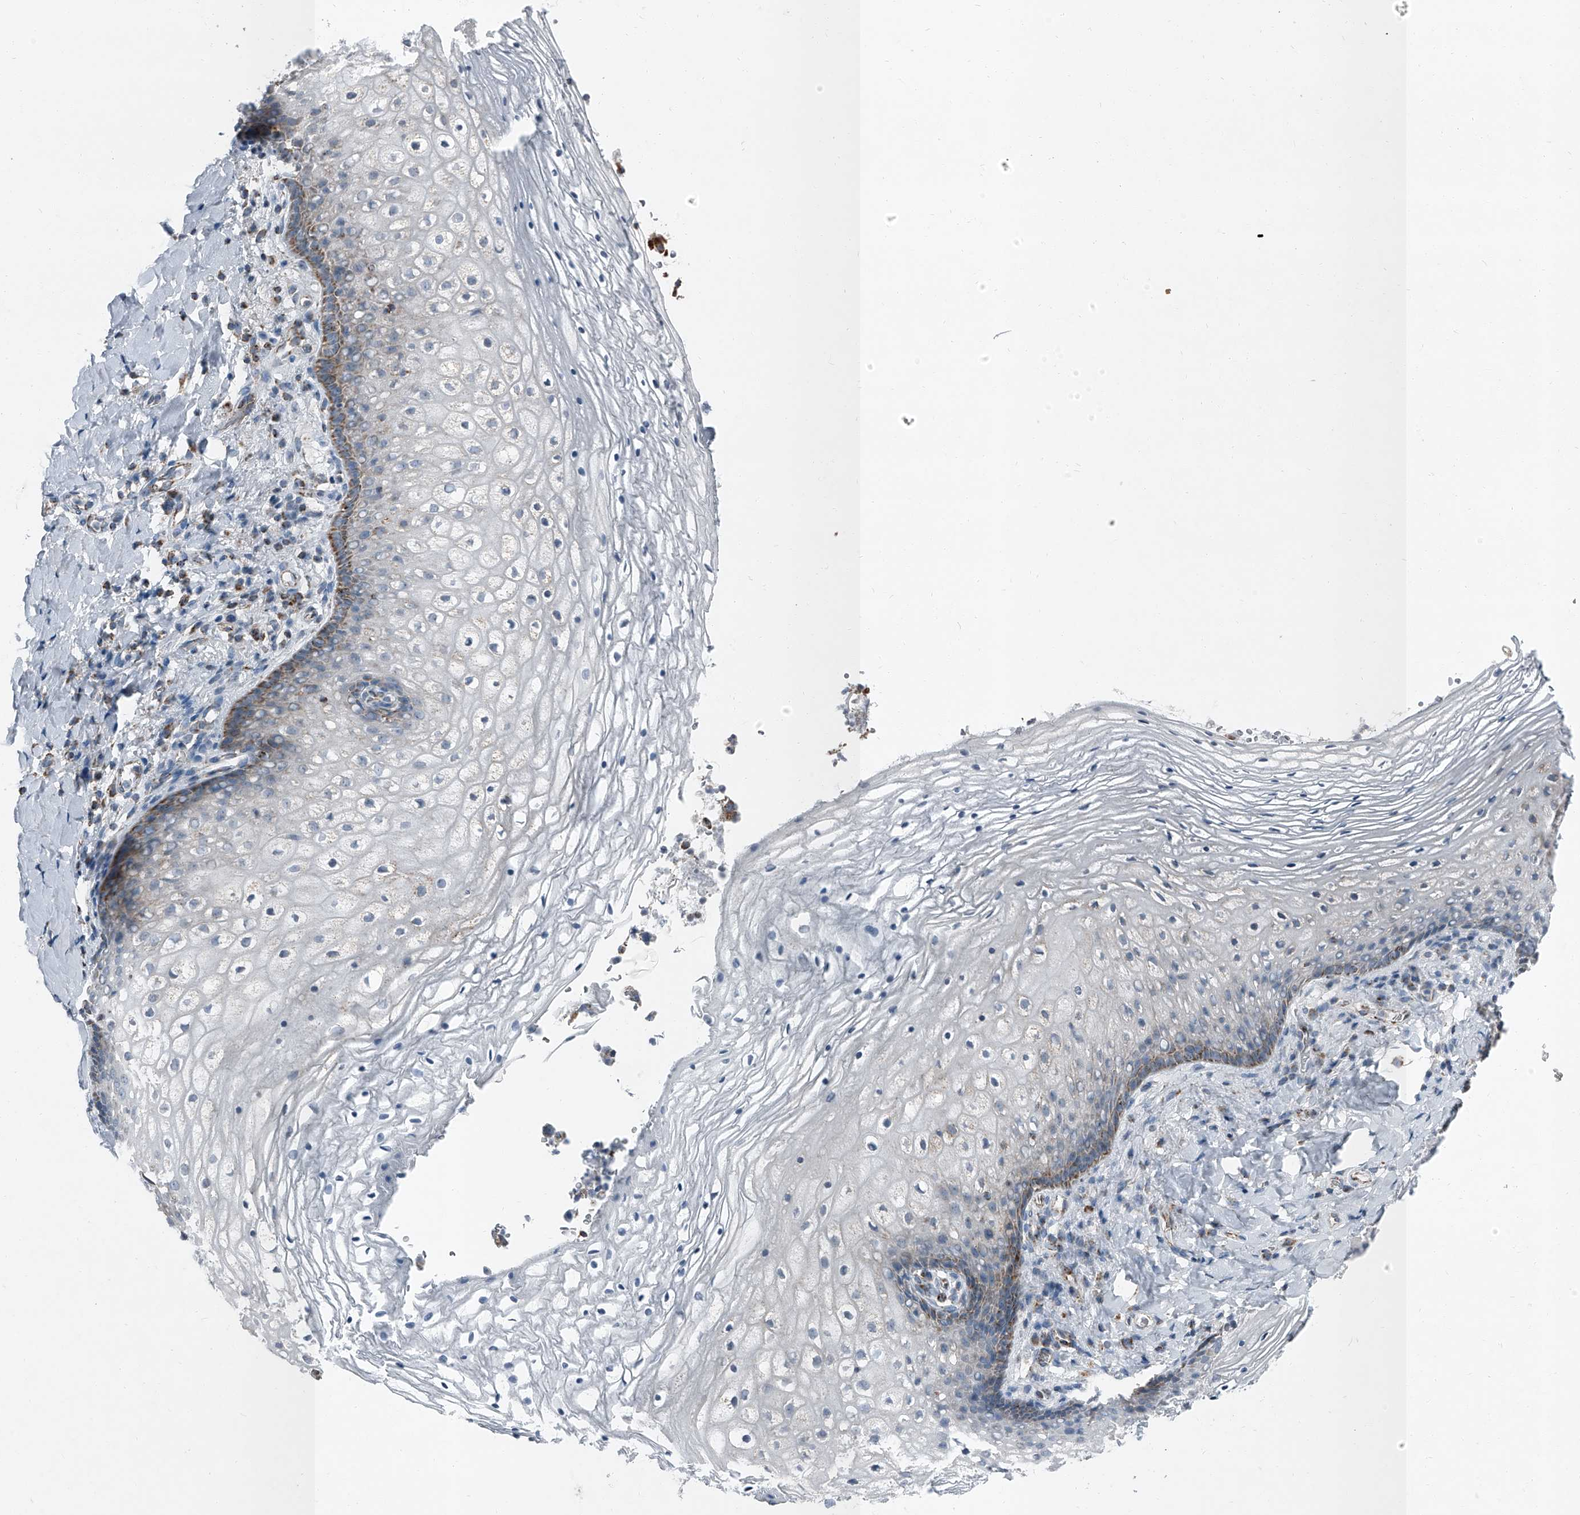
{"staining": {"intensity": "moderate", "quantity": "<25%", "location": "cytoplasmic/membranous"}, "tissue": "vagina", "cell_type": "Squamous epithelial cells", "image_type": "normal", "snomed": [{"axis": "morphology", "description": "Normal tissue, NOS"}, {"axis": "topography", "description": "Vagina"}], "caption": "Protein analysis of unremarkable vagina demonstrates moderate cytoplasmic/membranous positivity in approximately <25% of squamous epithelial cells. The protein is shown in brown color, while the nuclei are stained blue.", "gene": "CHRNA7", "patient": {"sex": "female", "age": 60}}